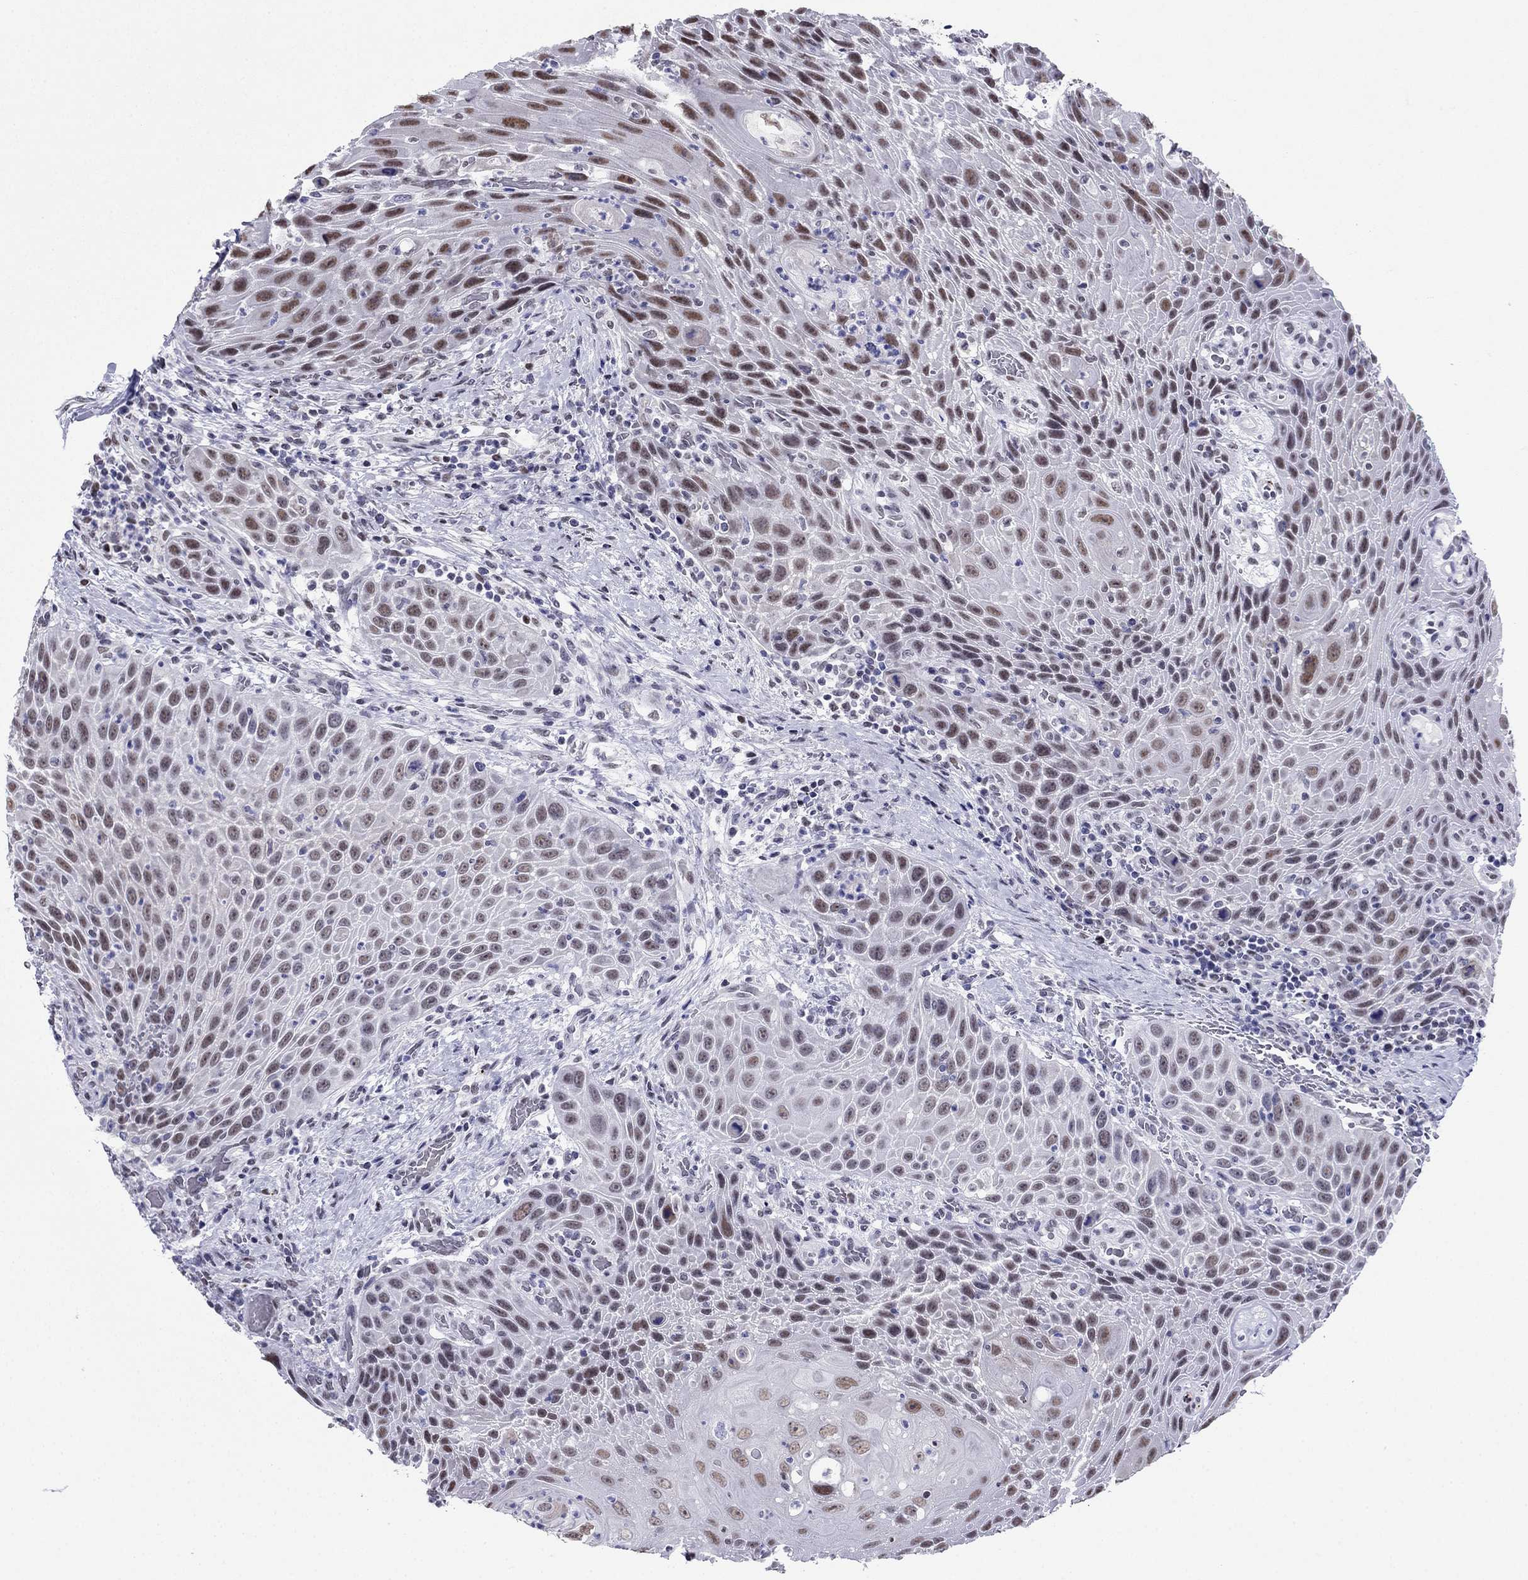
{"staining": {"intensity": "moderate", "quantity": ">75%", "location": "nuclear"}, "tissue": "head and neck cancer", "cell_type": "Tumor cells", "image_type": "cancer", "snomed": [{"axis": "morphology", "description": "Squamous cell carcinoma, NOS"}, {"axis": "topography", "description": "Head-Neck"}], "caption": "Moderate nuclear staining for a protein is identified in approximately >75% of tumor cells of head and neck cancer using immunohistochemistry.", "gene": "PPM1G", "patient": {"sex": "male", "age": 69}}